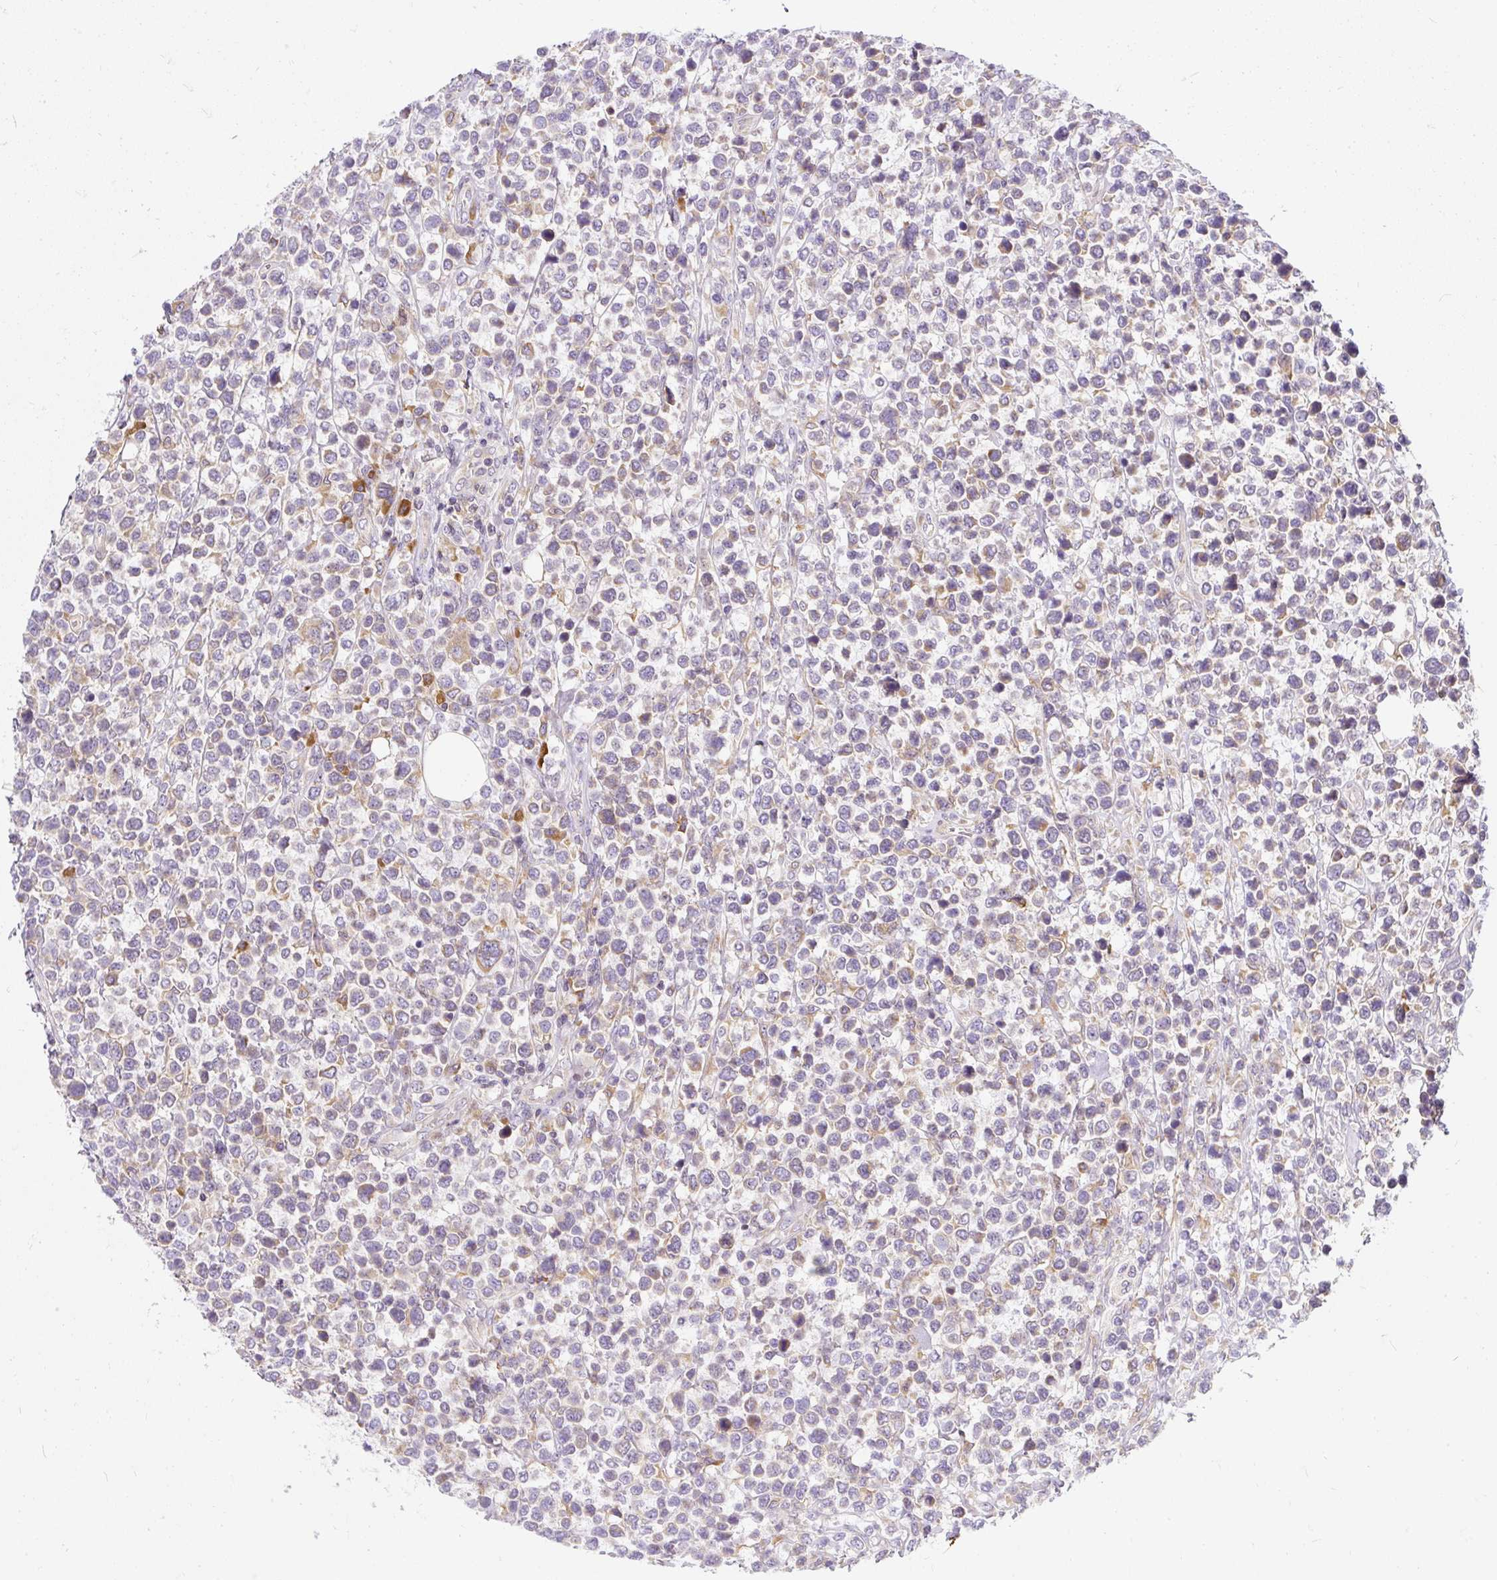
{"staining": {"intensity": "weak", "quantity": "25%-75%", "location": "cytoplasmic/membranous"}, "tissue": "lymphoma", "cell_type": "Tumor cells", "image_type": "cancer", "snomed": [{"axis": "morphology", "description": "Malignant lymphoma, non-Hodgkin's type, Low grade"}, {"axis": "topography", "description": "Lymph node"}], "caption": "Immunohistochemical staining of human low-grade malignant lymphoma, non-Hodgkin's type reveals weak cytoplasmic/membranous protein positivity in about 25%-75% of tumor cells. Nuclei are stained in blue.", "gene": "CYP20A1", "patient": {"sex": "male", "age": 60}}